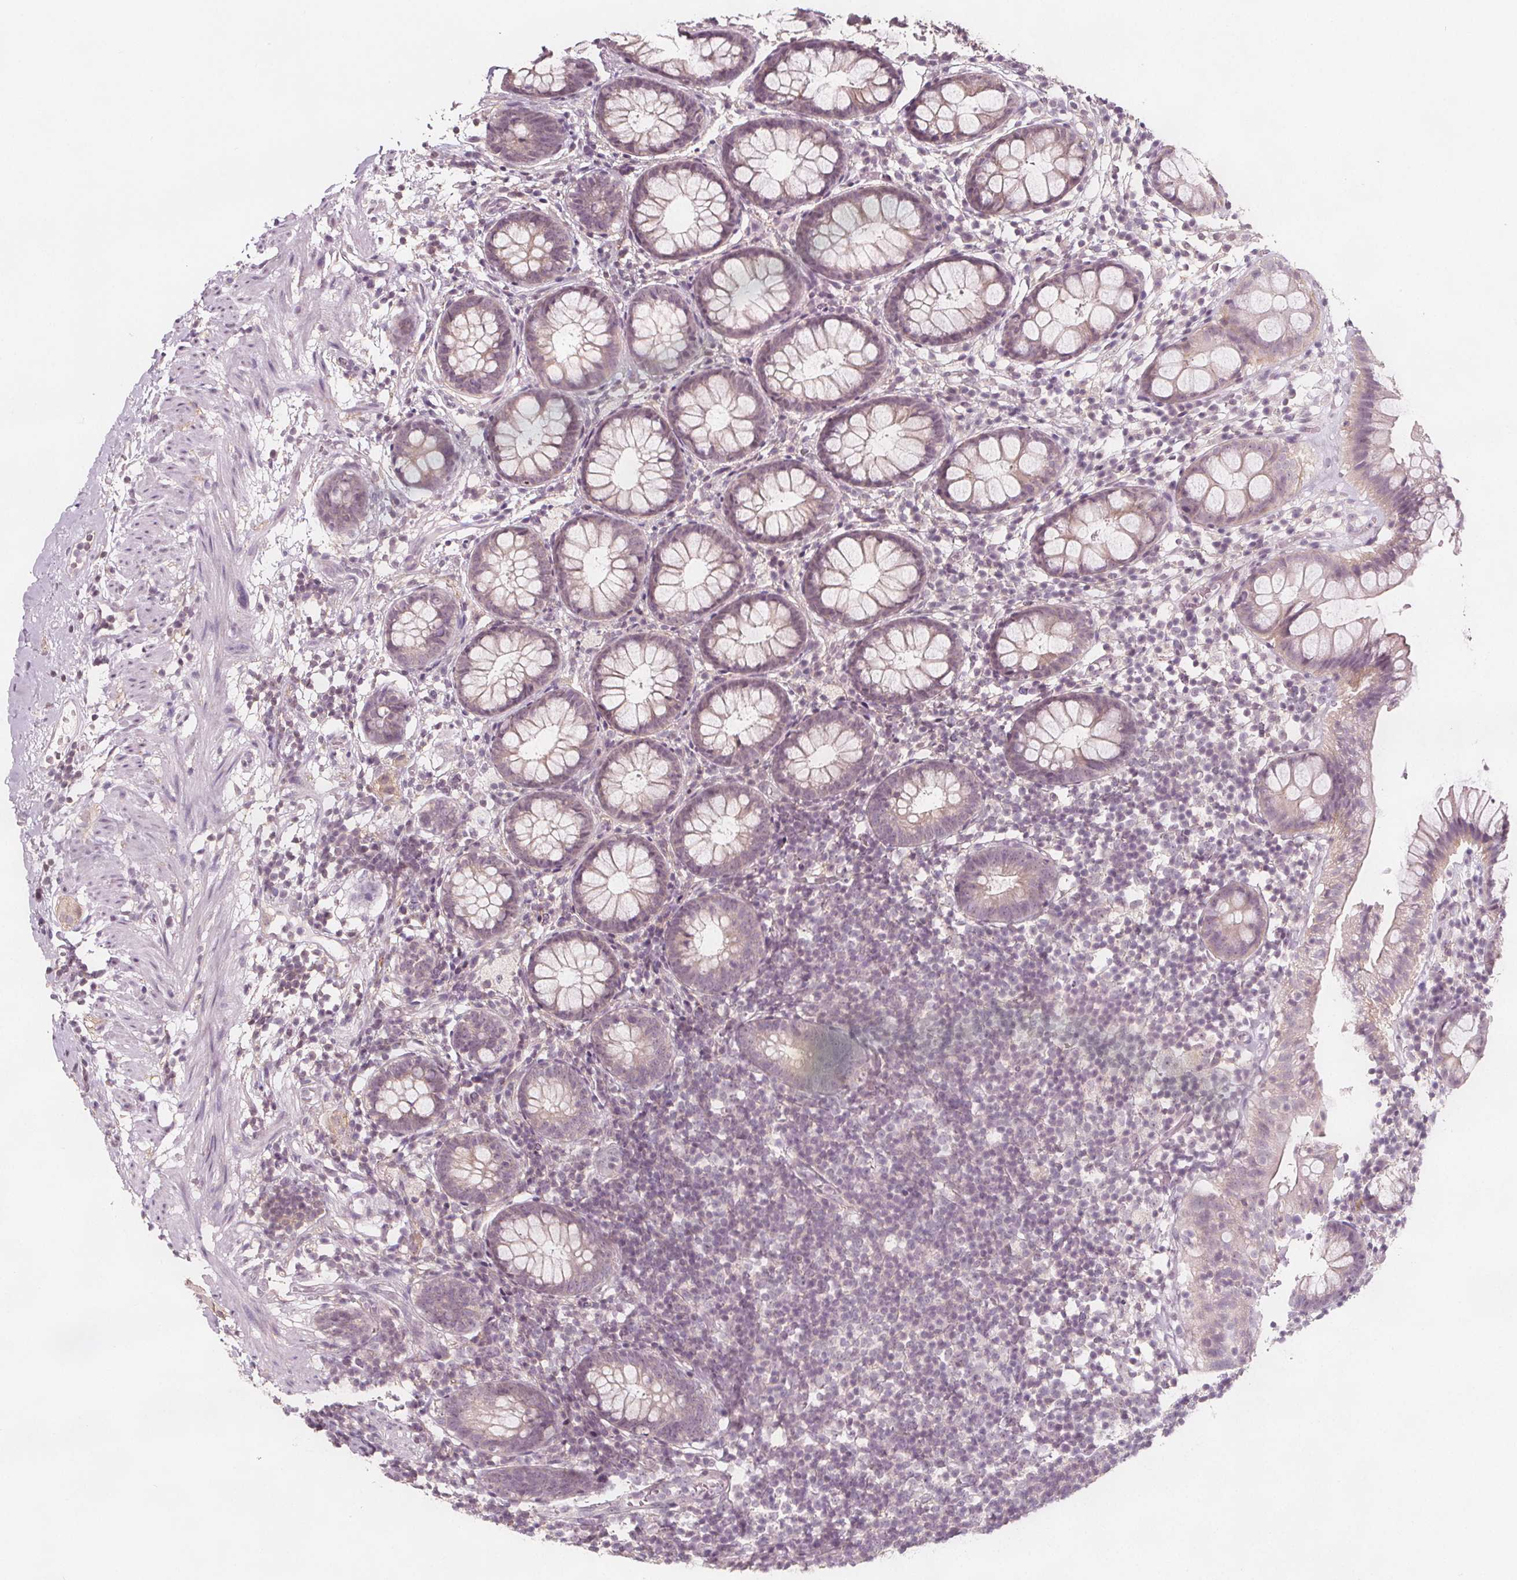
{"staining": {"intensity": "negative", "quantity": "none", "location": "none"}, "tissue": "rectum", "cell_type": "Glandular cells", "image_type": "normal", "snomed": [{"axis": "morphology", "description": "Normal tissue, NOS"}, {"axis": "topography", "description": "Rectum"}], "caption": "The image exhibits no significant staining in glandular cells of rectum.", "gene": "C1orf167", "patient": {"sex": "female", "age": 62}}